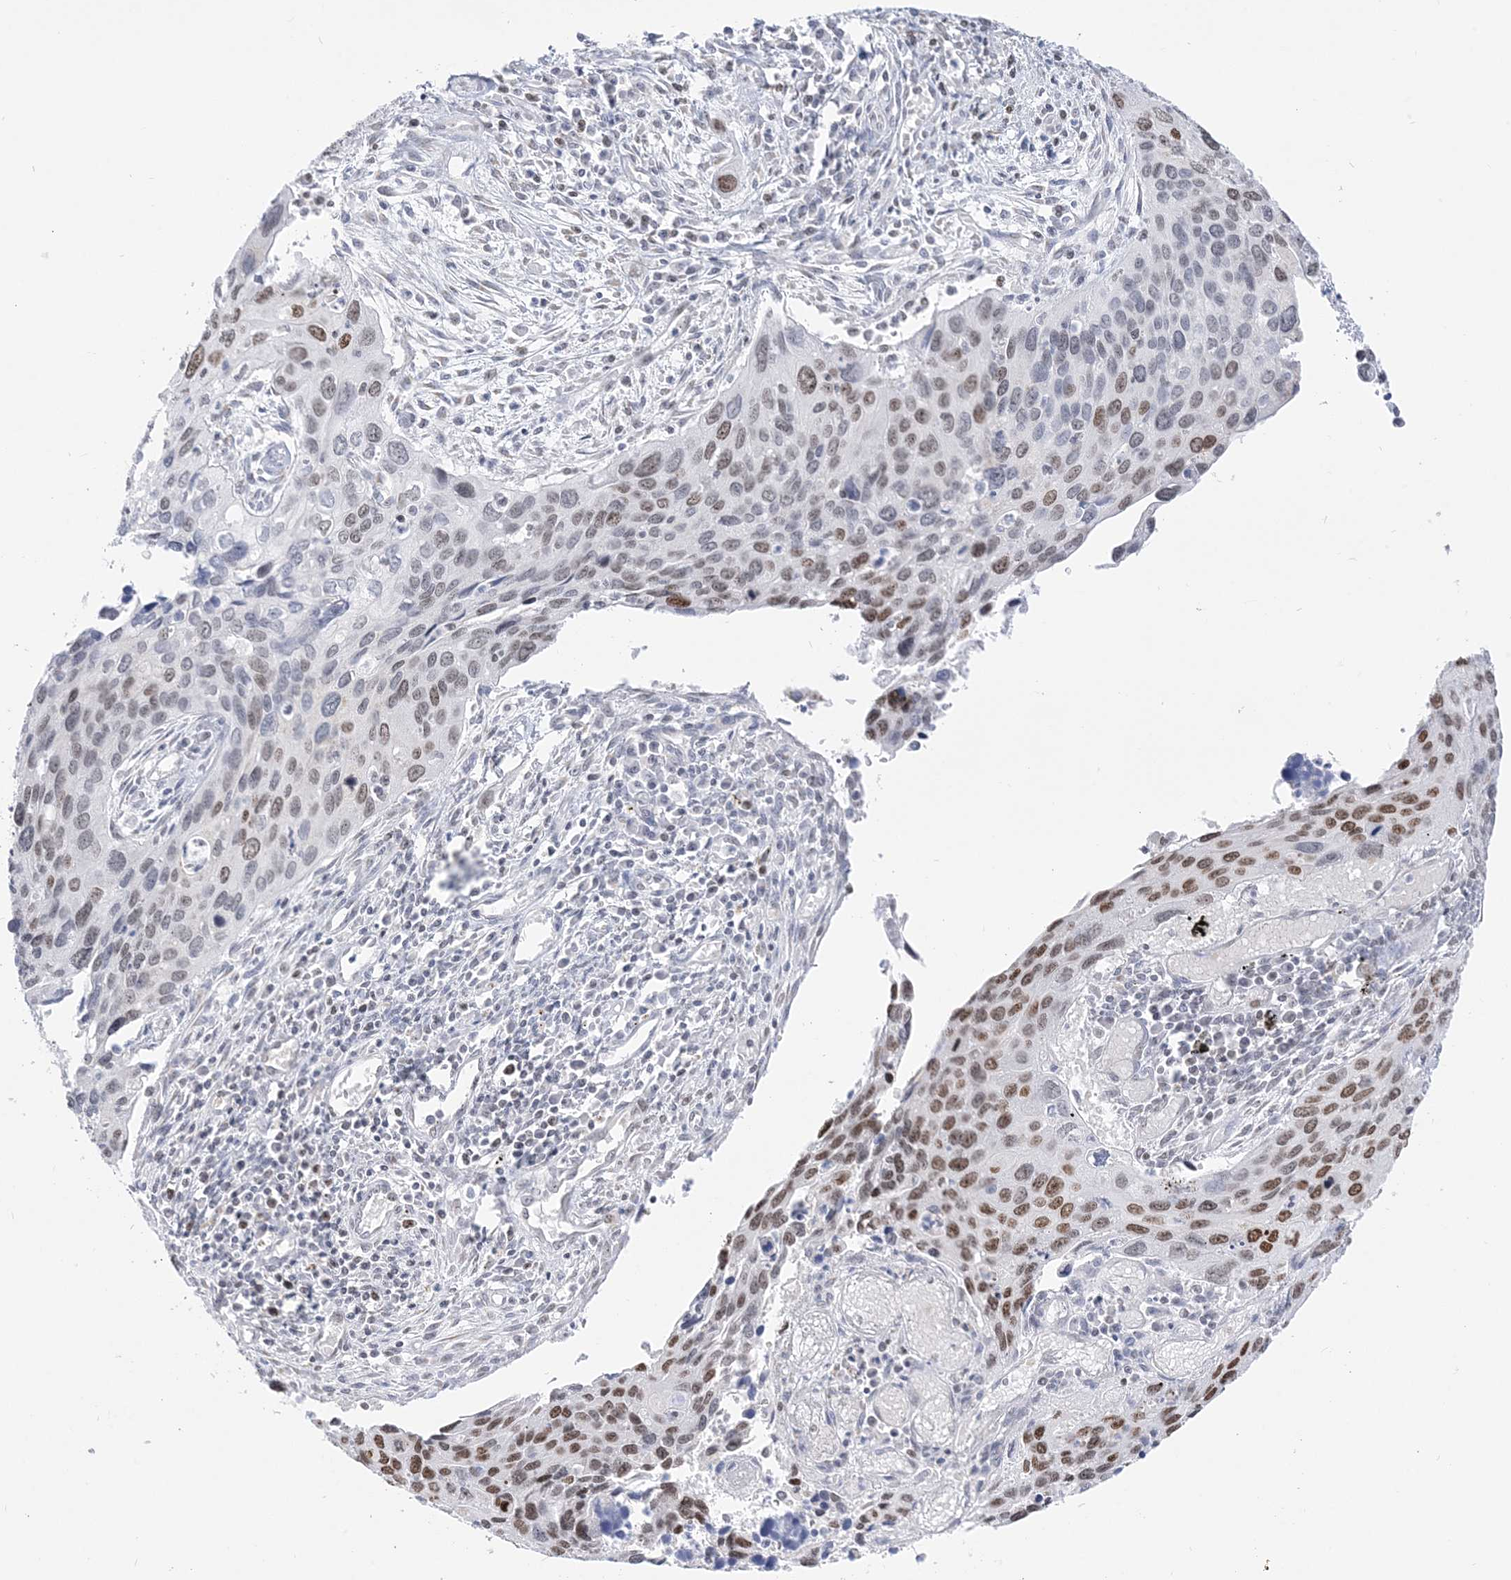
{"staining": {"intensity": "moderate", "quantity": ">75%", "location": "nuclear"}, "tissue": "cervical cancer", "cell_type": "Tumor cells", "image_type": "cancer", "snomed": [{"axis": "morphology", "description": "Squamous cell carcinoma, NOS"}, {"axis": "topography", "description": "Cervix"}], "caption": "DAB immunohistochemical staining of human cervical cancer reveals moderate nuclear protein positivity in about >75% of tumor cells.", "gene": "DDX21", "patient": {"sex": "female", "age": 55}}